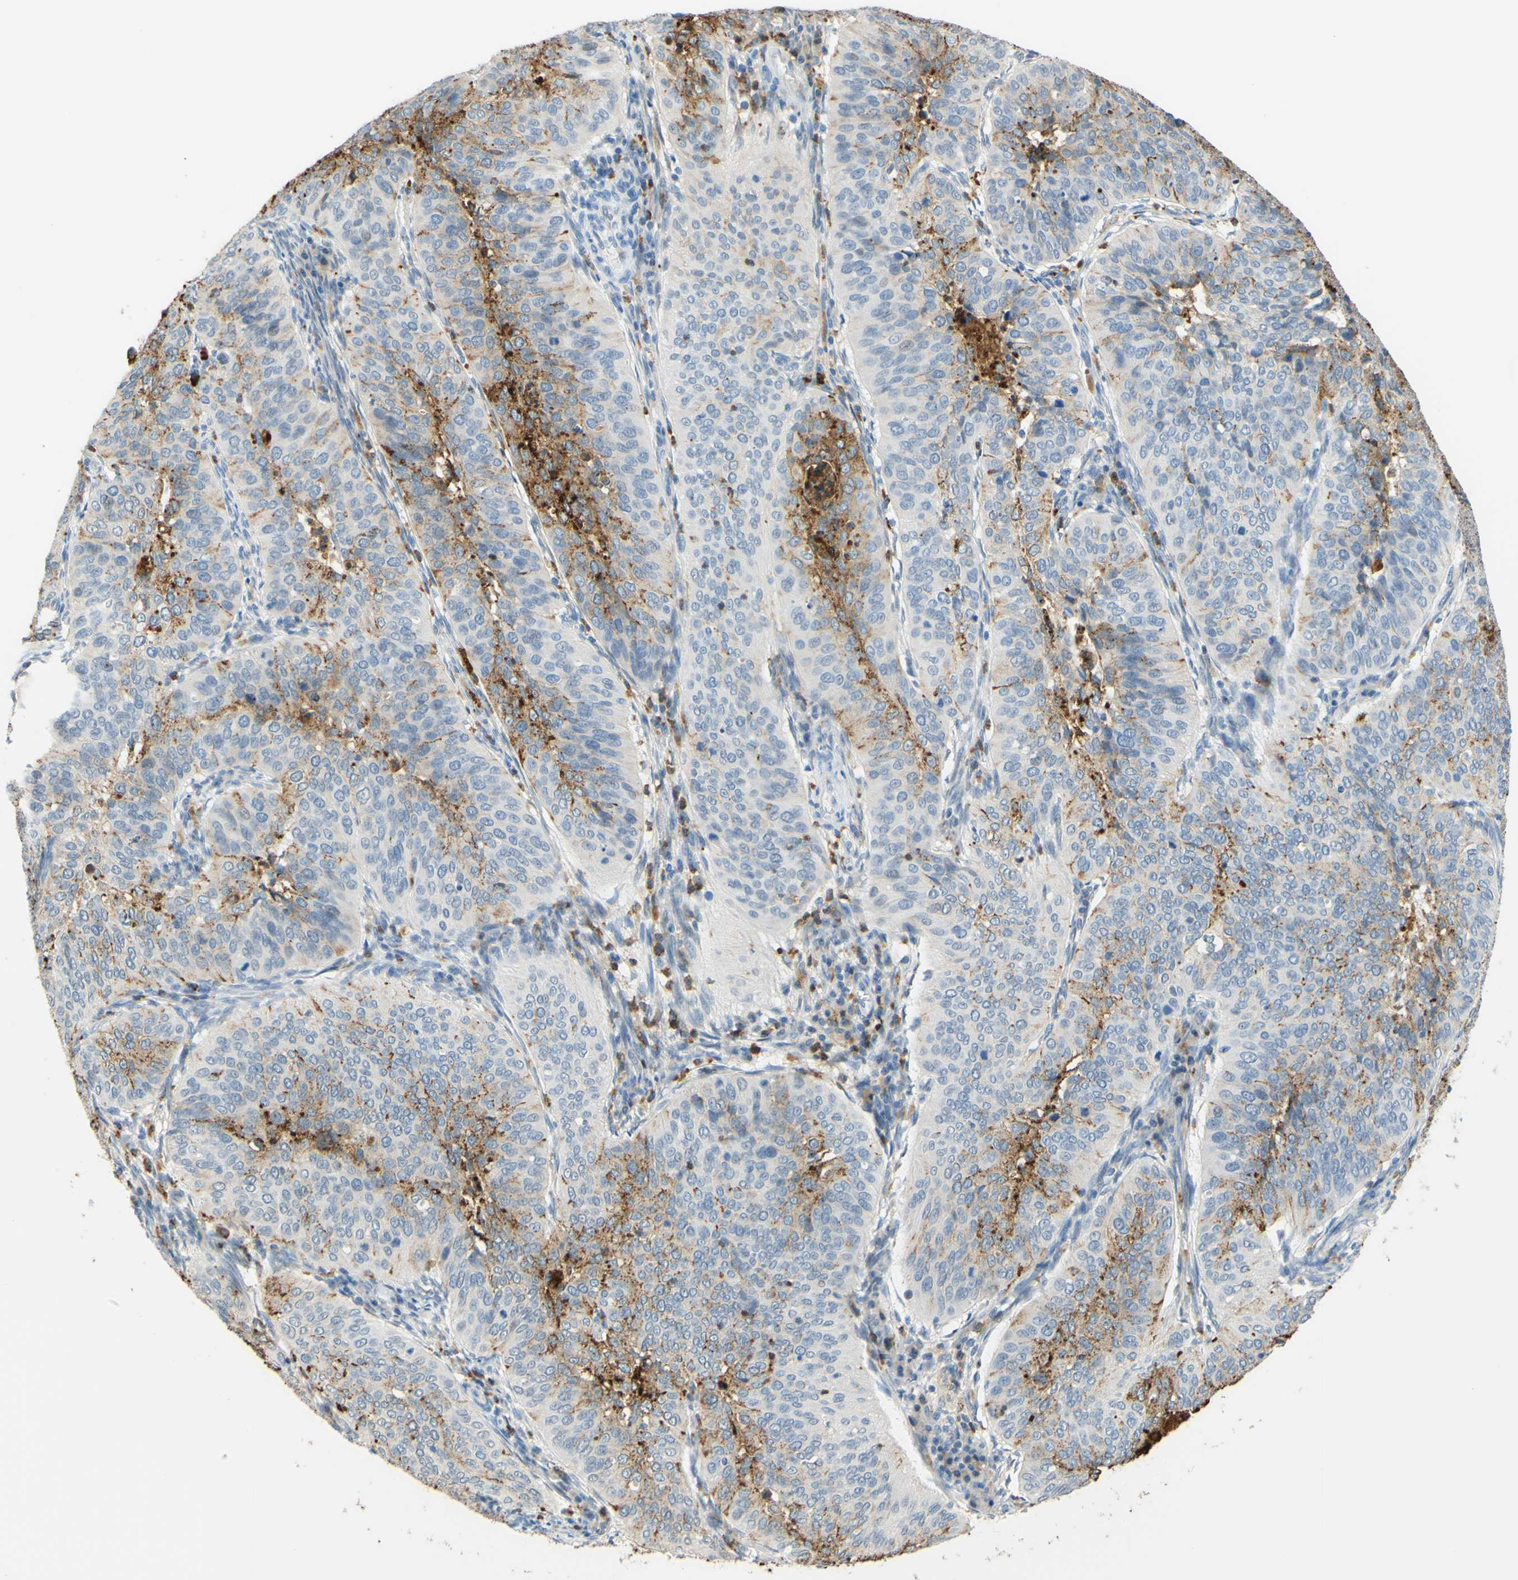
{"staining": {"intensity": "moderate", "quantity": "<25%", "location": "cytoplasmic/membranous"}, "tissue": "cervical cancer", "cell_type": "Tumor cells", "image_type": "cancer", "snomed": [{"axis": "morphology", "description": "Normal tissue, NOS"}, {"axis": "morphology", "description": "Squamous cell carcinoma, NOS"}, {"axis": "topography", "description": "Cervix"}], "caption": "This is a histology image of IHC staining of cervical squamous cell carcinoma, which shows moderate staining in the cytoplasmic/membranous of tumor cells.", "gene": "TREM2", "patient": {"sex": "female", "age": 39}}